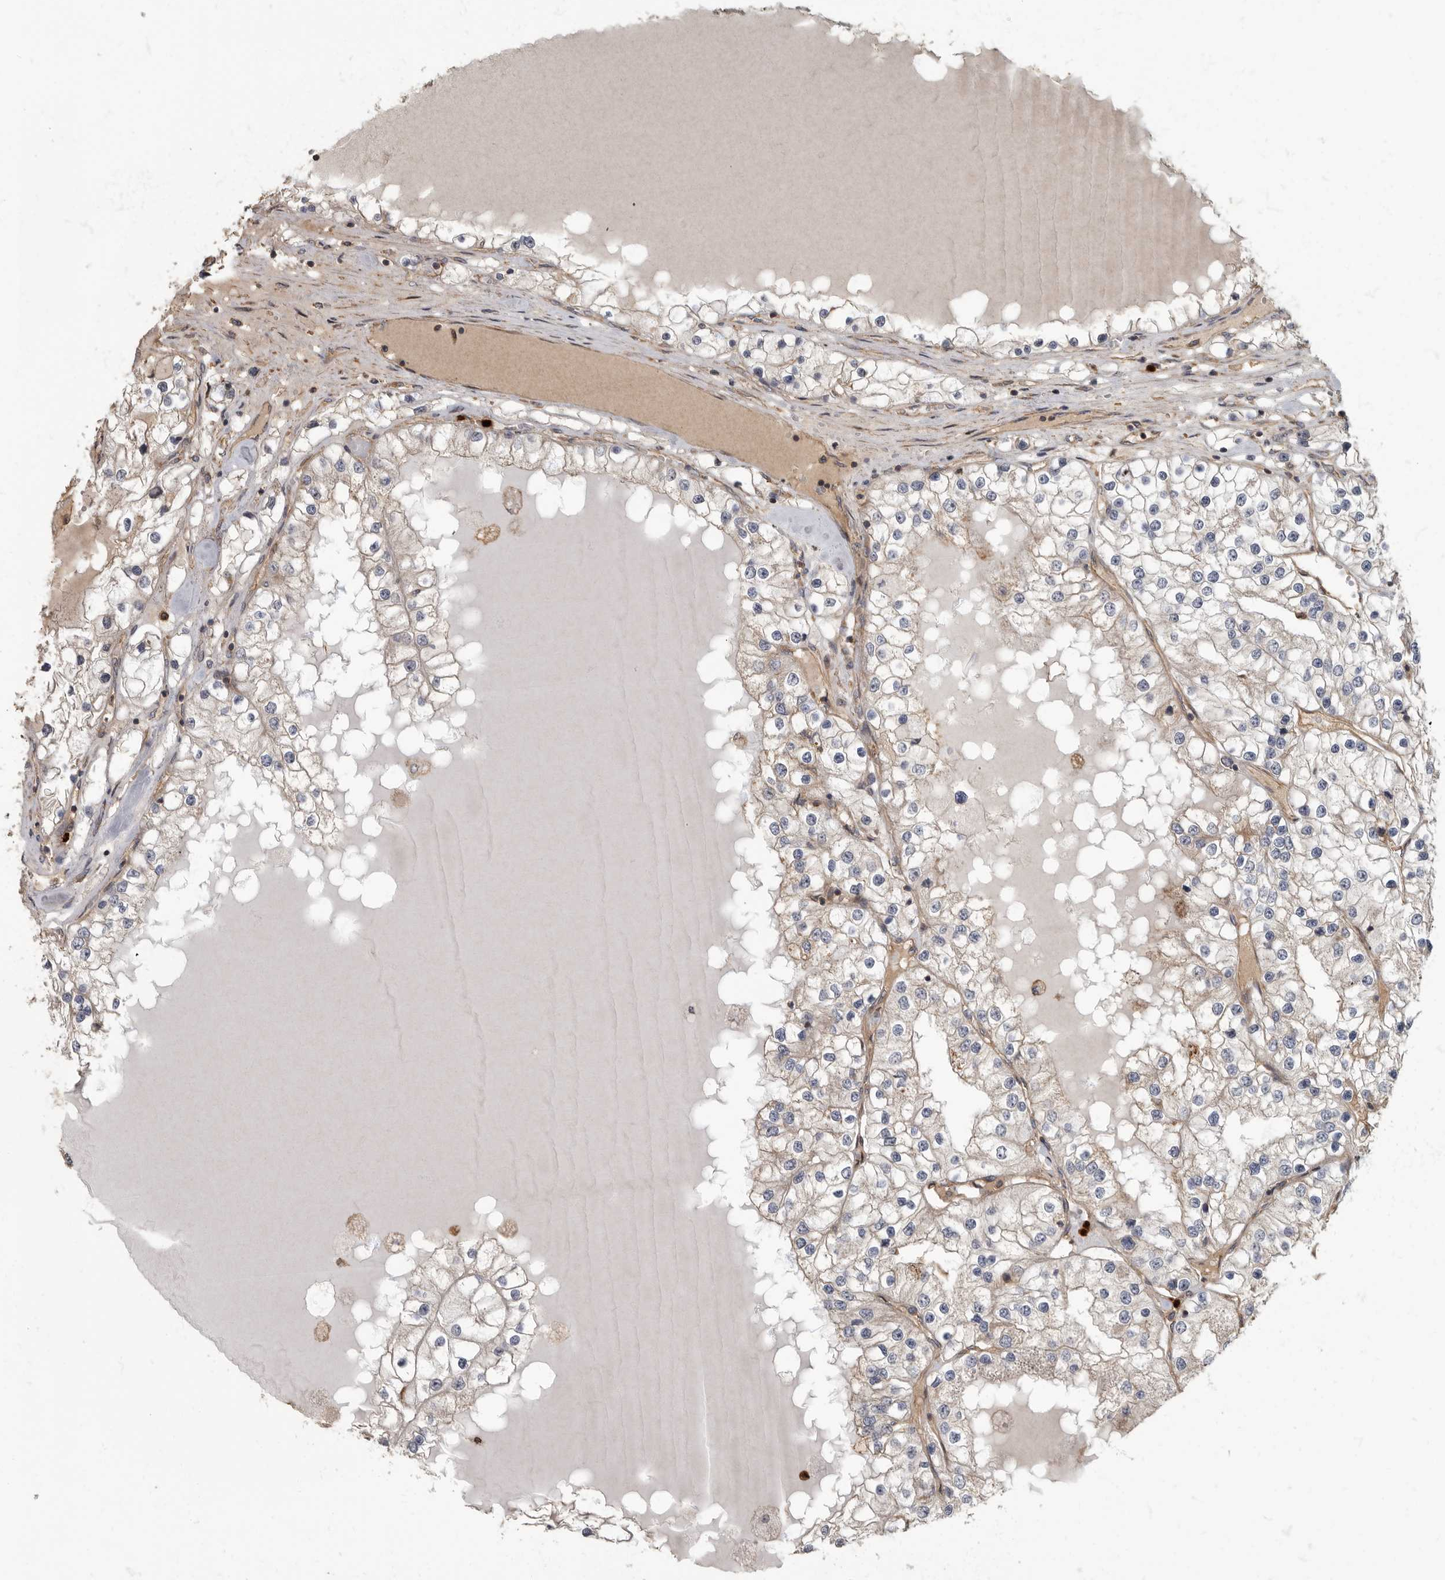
{"staining": {"intensity": "weak", "quantity": "<25%", "location": "cytoplasmic/membranous"}, "tissue": "renal cancer", "cell_type": "Tumor cells", "image_type": "cancer", "snomed": [{"axis": "morphology", "description": "Adenocarcinoma, NOS"}, {"axis": "topography", "description": "Kidney"}], "caption": "Immunohistochemical staining of renal cancer exhibits no significant staining in tumor cells.", "gene": "DAAM1", "patient": {"sex": "male", "age": 68}}